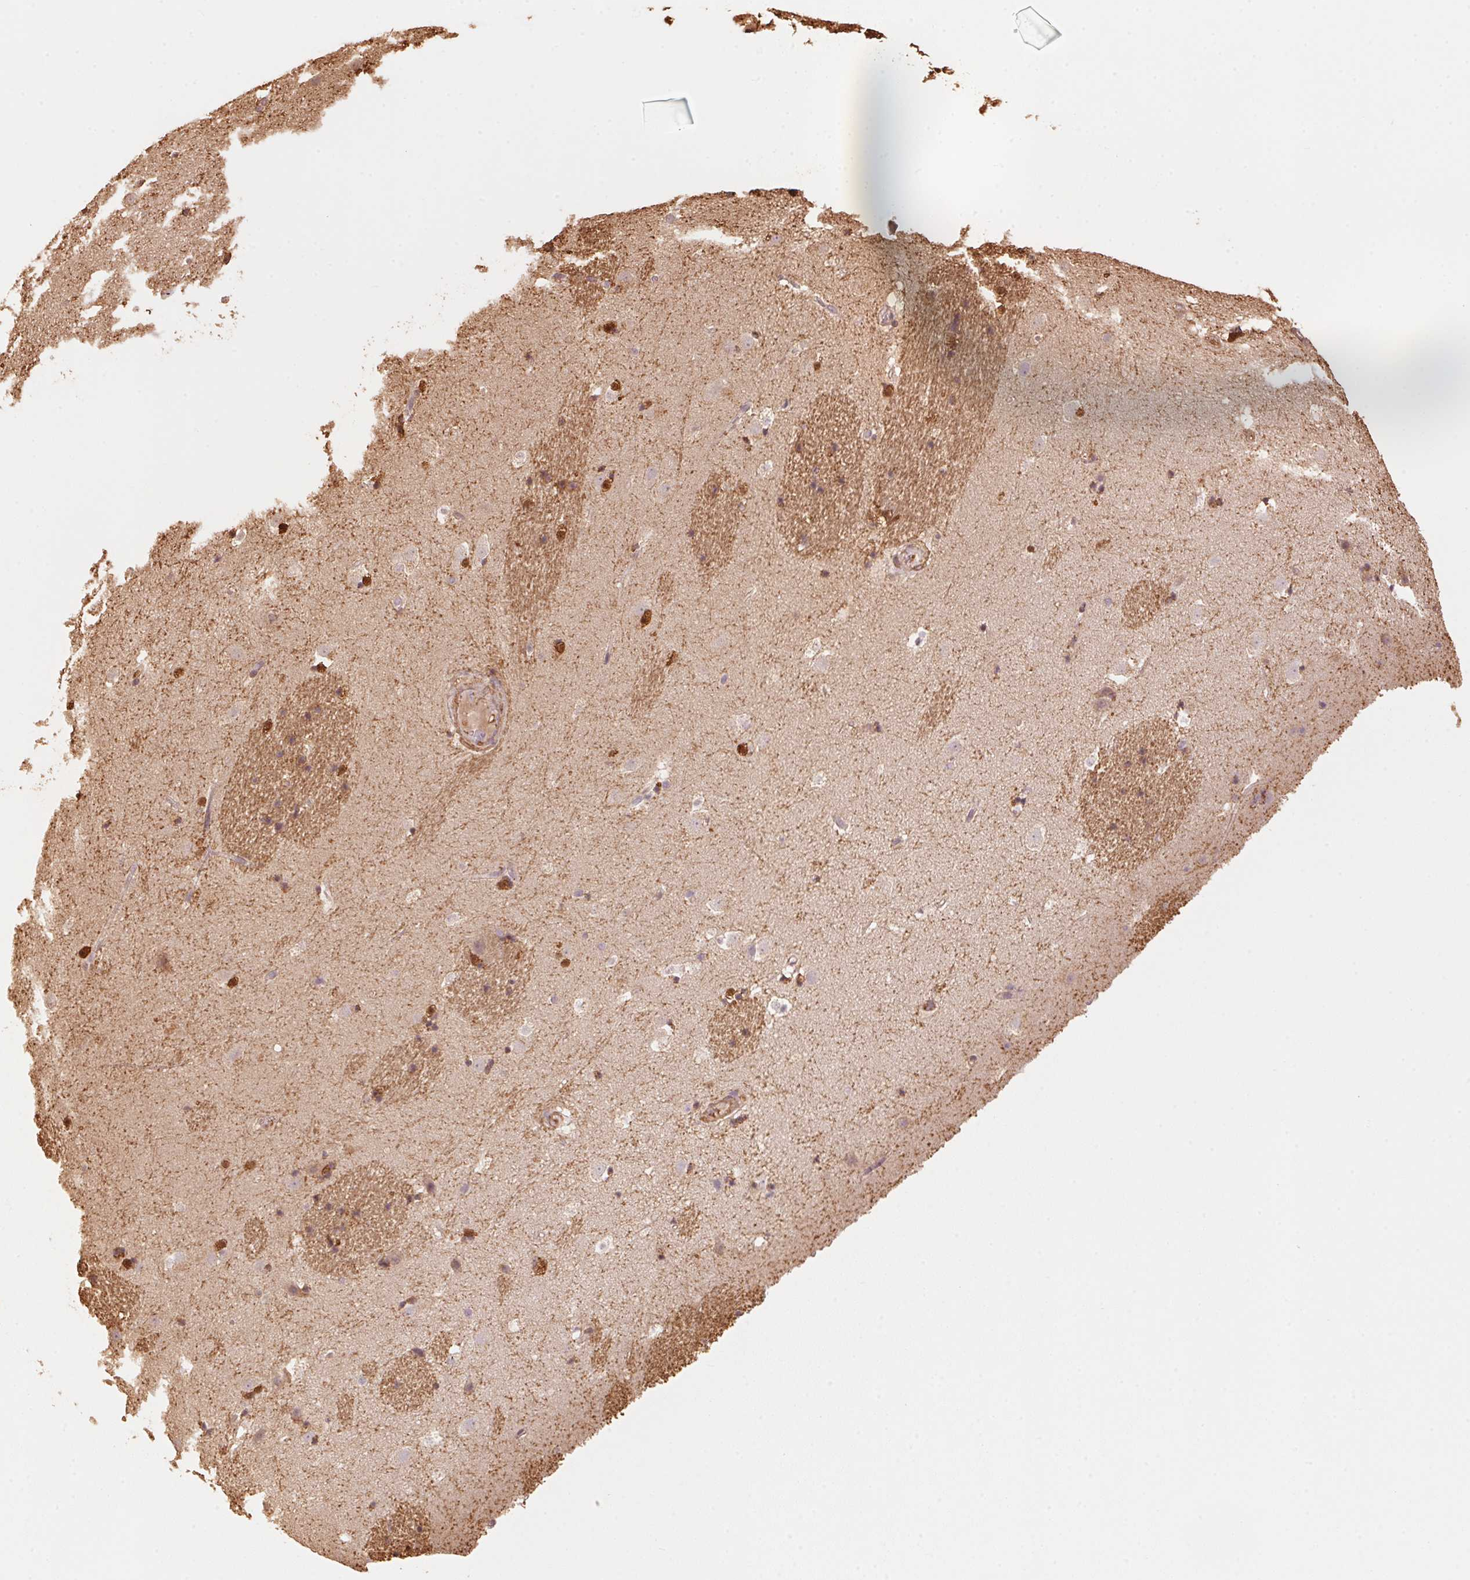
{"staining": {"intensity": "strong", "quantity": "<25%", "location": "cytoplasmic/membranous,nuclear"}, "tissue": "caudate", "cell_type": "Glial cells", "image_type": "normal", "snomed": [{"axis": "morphology", "description": "Normal tissue, NOS"}, {"axis": "topography", "description": "Lateral ventricle wall"}], "caption": "Immunohistochemical staining of normal caudate shows medium levels of strong cytoplasmic/membranous,nuclear staining in approximately <25% of glial cells.", "gene": "QDPR", "patient": {"sex": "male", "age": 37}}